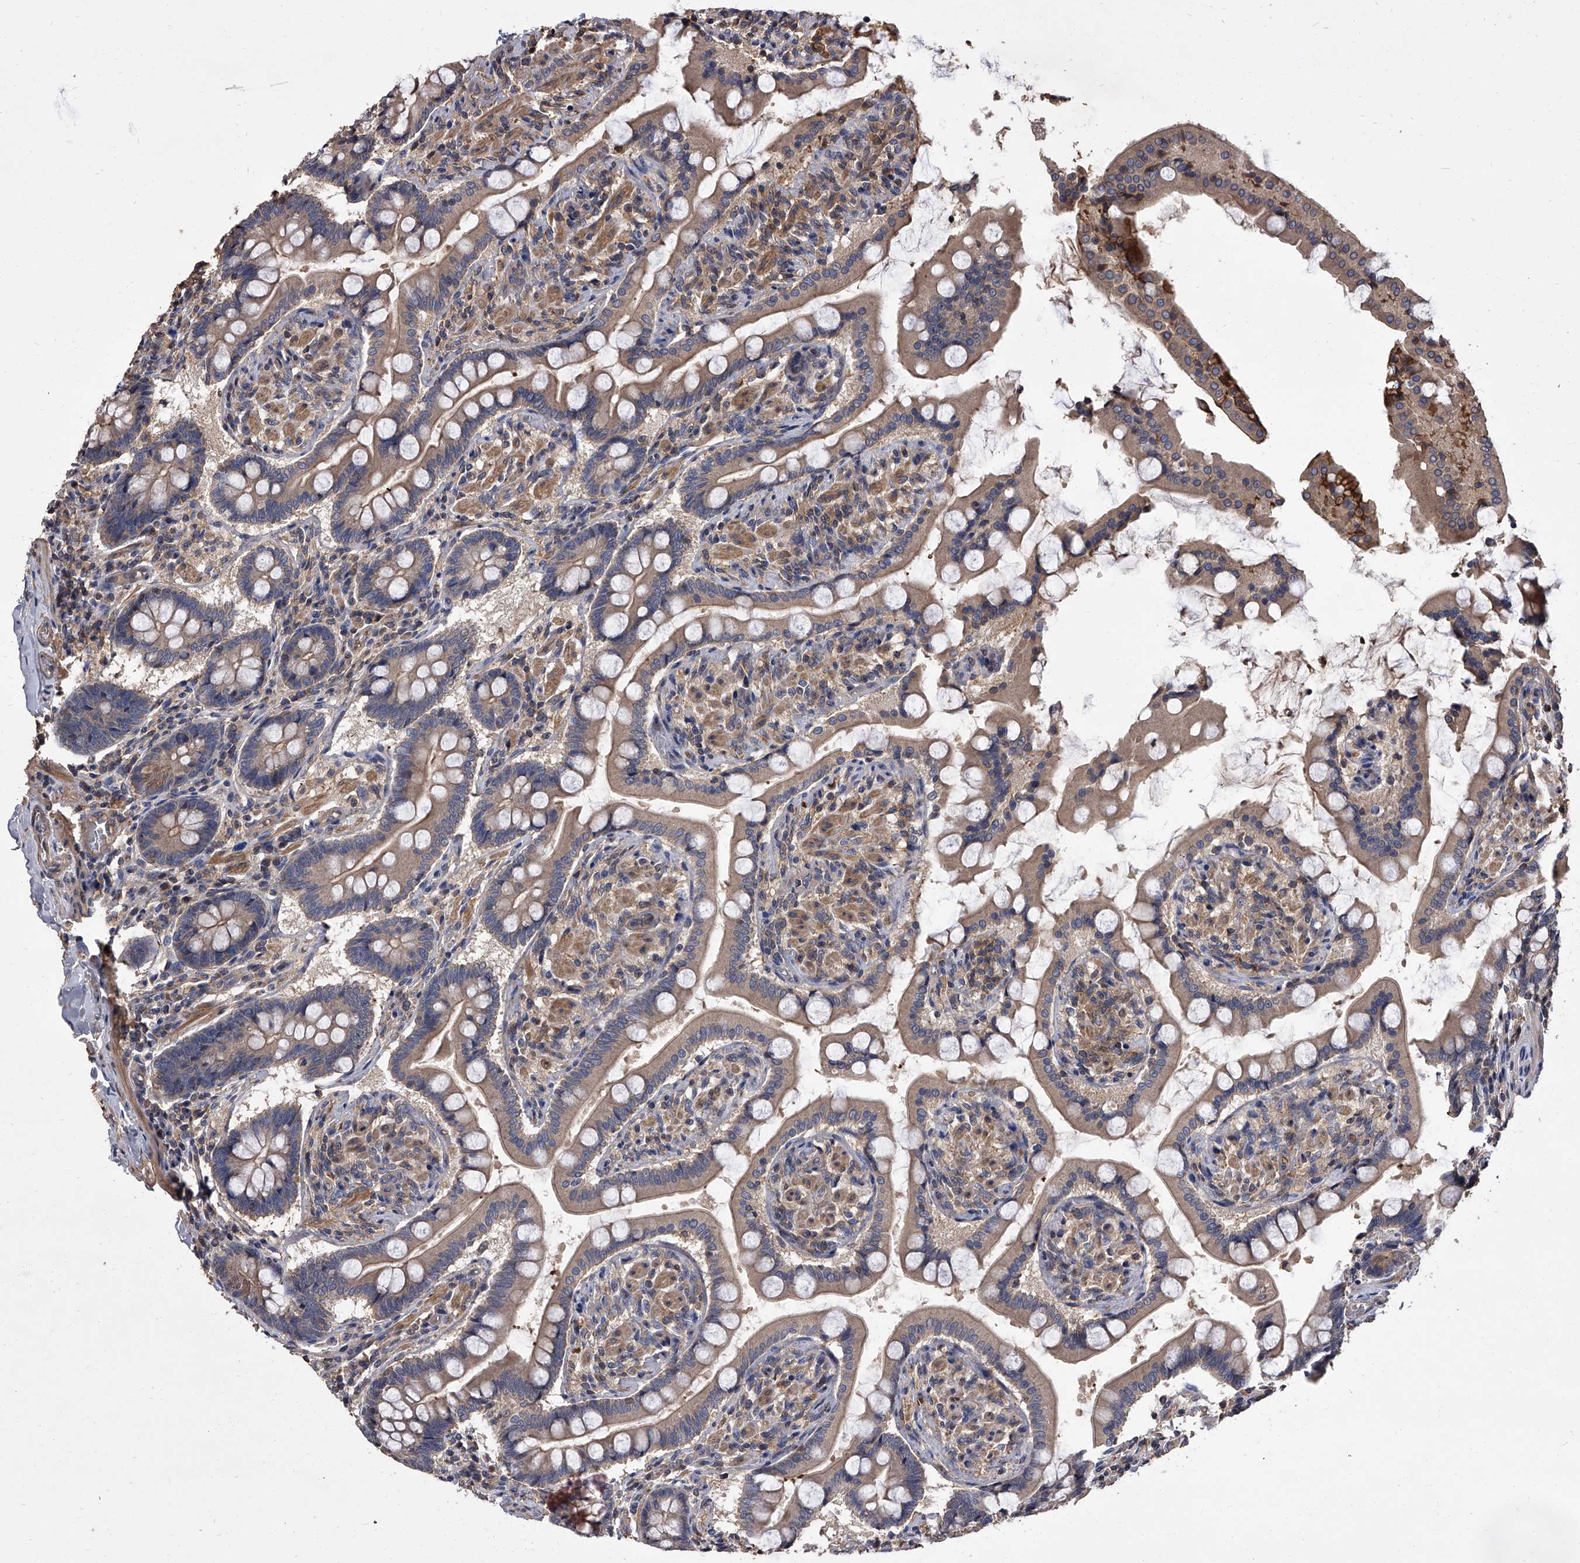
{"staining": {"intensity": "weak", "quantity": ">75%", "location": "cytoplasmic/membranous"}, "tissue": "small intestine", "cell_type": "Glandular cells", "image_type": "normal", "snomed": [{"axis": "morphology", "description": "Normal tissue, NOS"}, {"axis": "topography", "description": "Small intestine"}], "caption": "Immunohistochemical staining of benign human small intestine displays >75% levels of weak cytoplasmic/membranous protein staining in approximately >75% of glandular cells.", "gene": "STK36", "patient": {"sex": "male", "age": 41}}